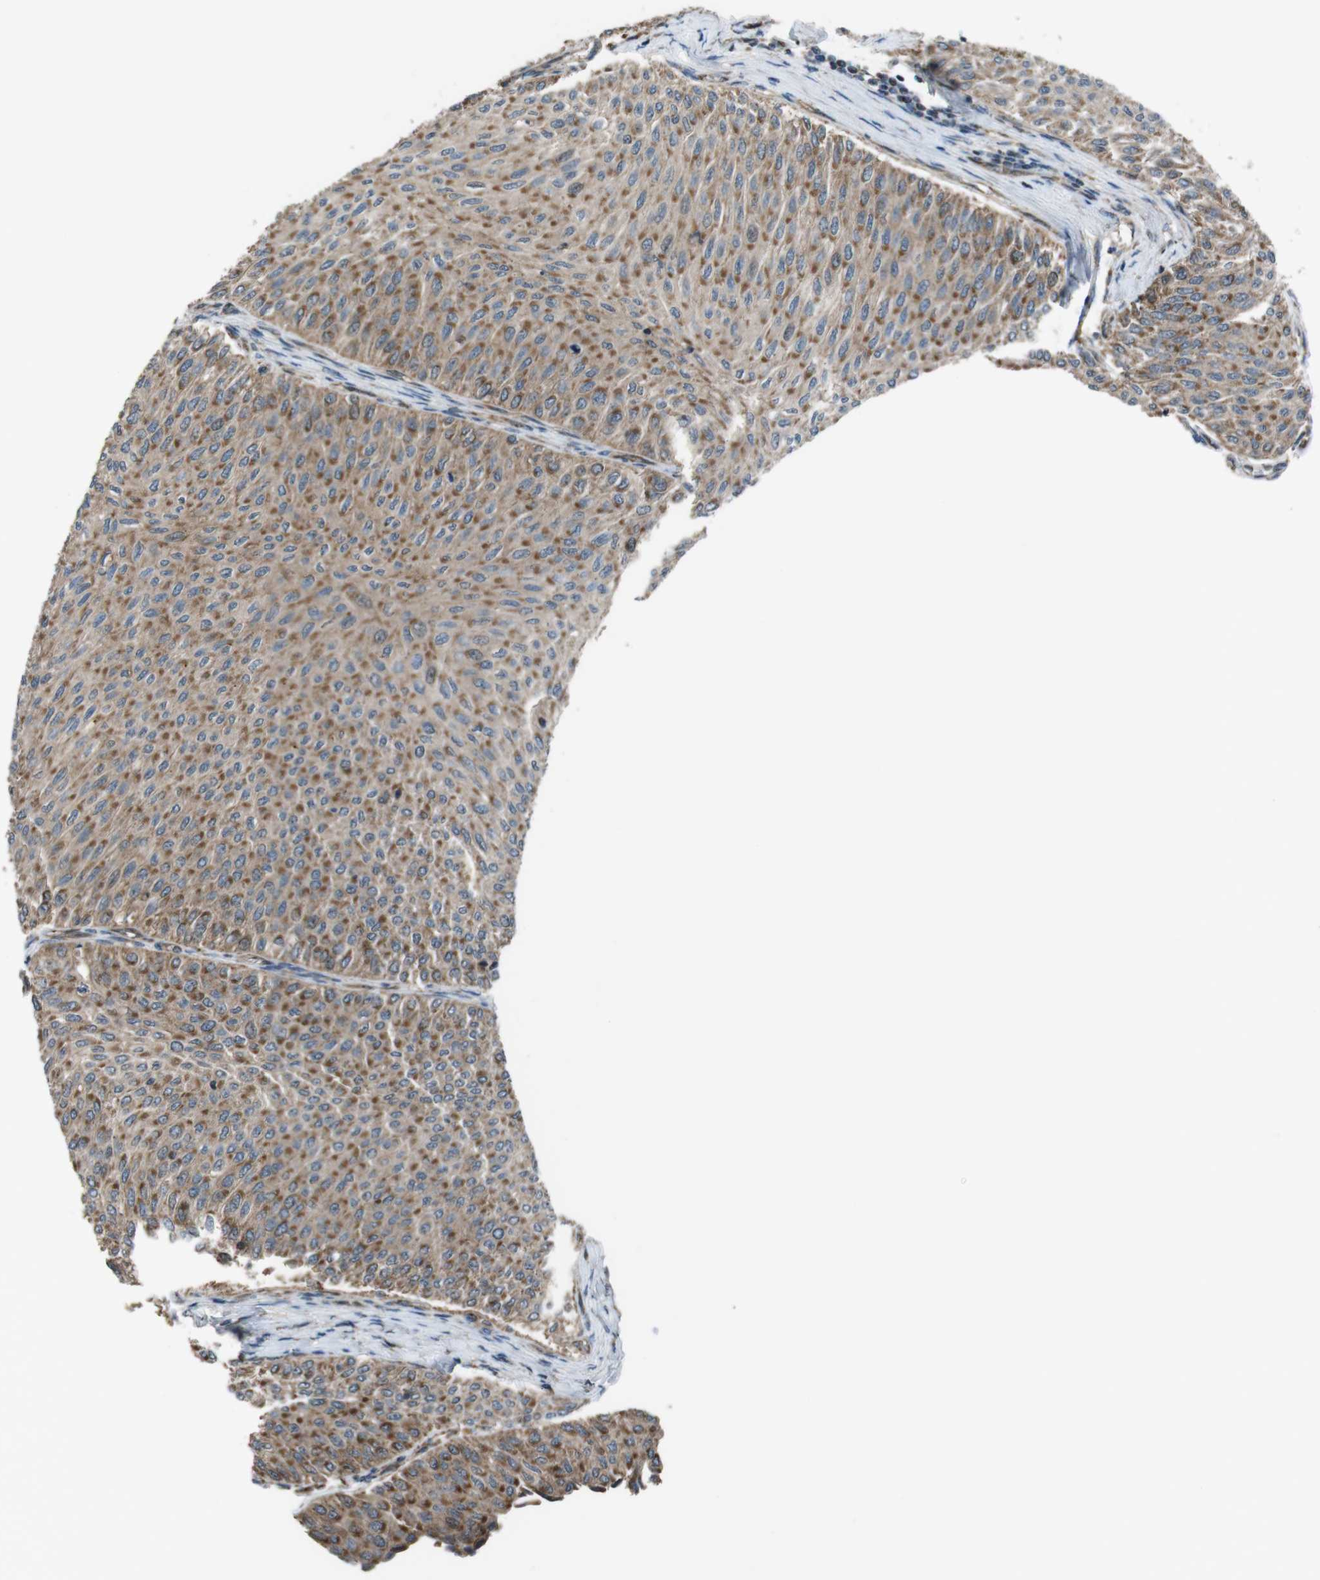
{"staining": {"intensity": "moderate", "quantity": ">75%", "location": "cytoplasmic/membranous"}, "tissue": "urothelial cancer", "cell_type": "Tumor cells", "image_type": "cancer", "snomed": [{"axis": "morphology", "description": "Urothelial carcinoma, Low grade"}, {"axis": "topography", "description": "Urinary bladder"}], "caption": "Immunohistochemical staining of urothelial cancer reveals moderate cytoplasmic/membranous protein positivity in about >75% of tumor cells. The staining was performed using DAB, with brown indicating positive protein expression. Nuclei are stained blue with hematoxylin.", "gene": "GIMAP8", "patient": {"sex": "male", "age": 78}}